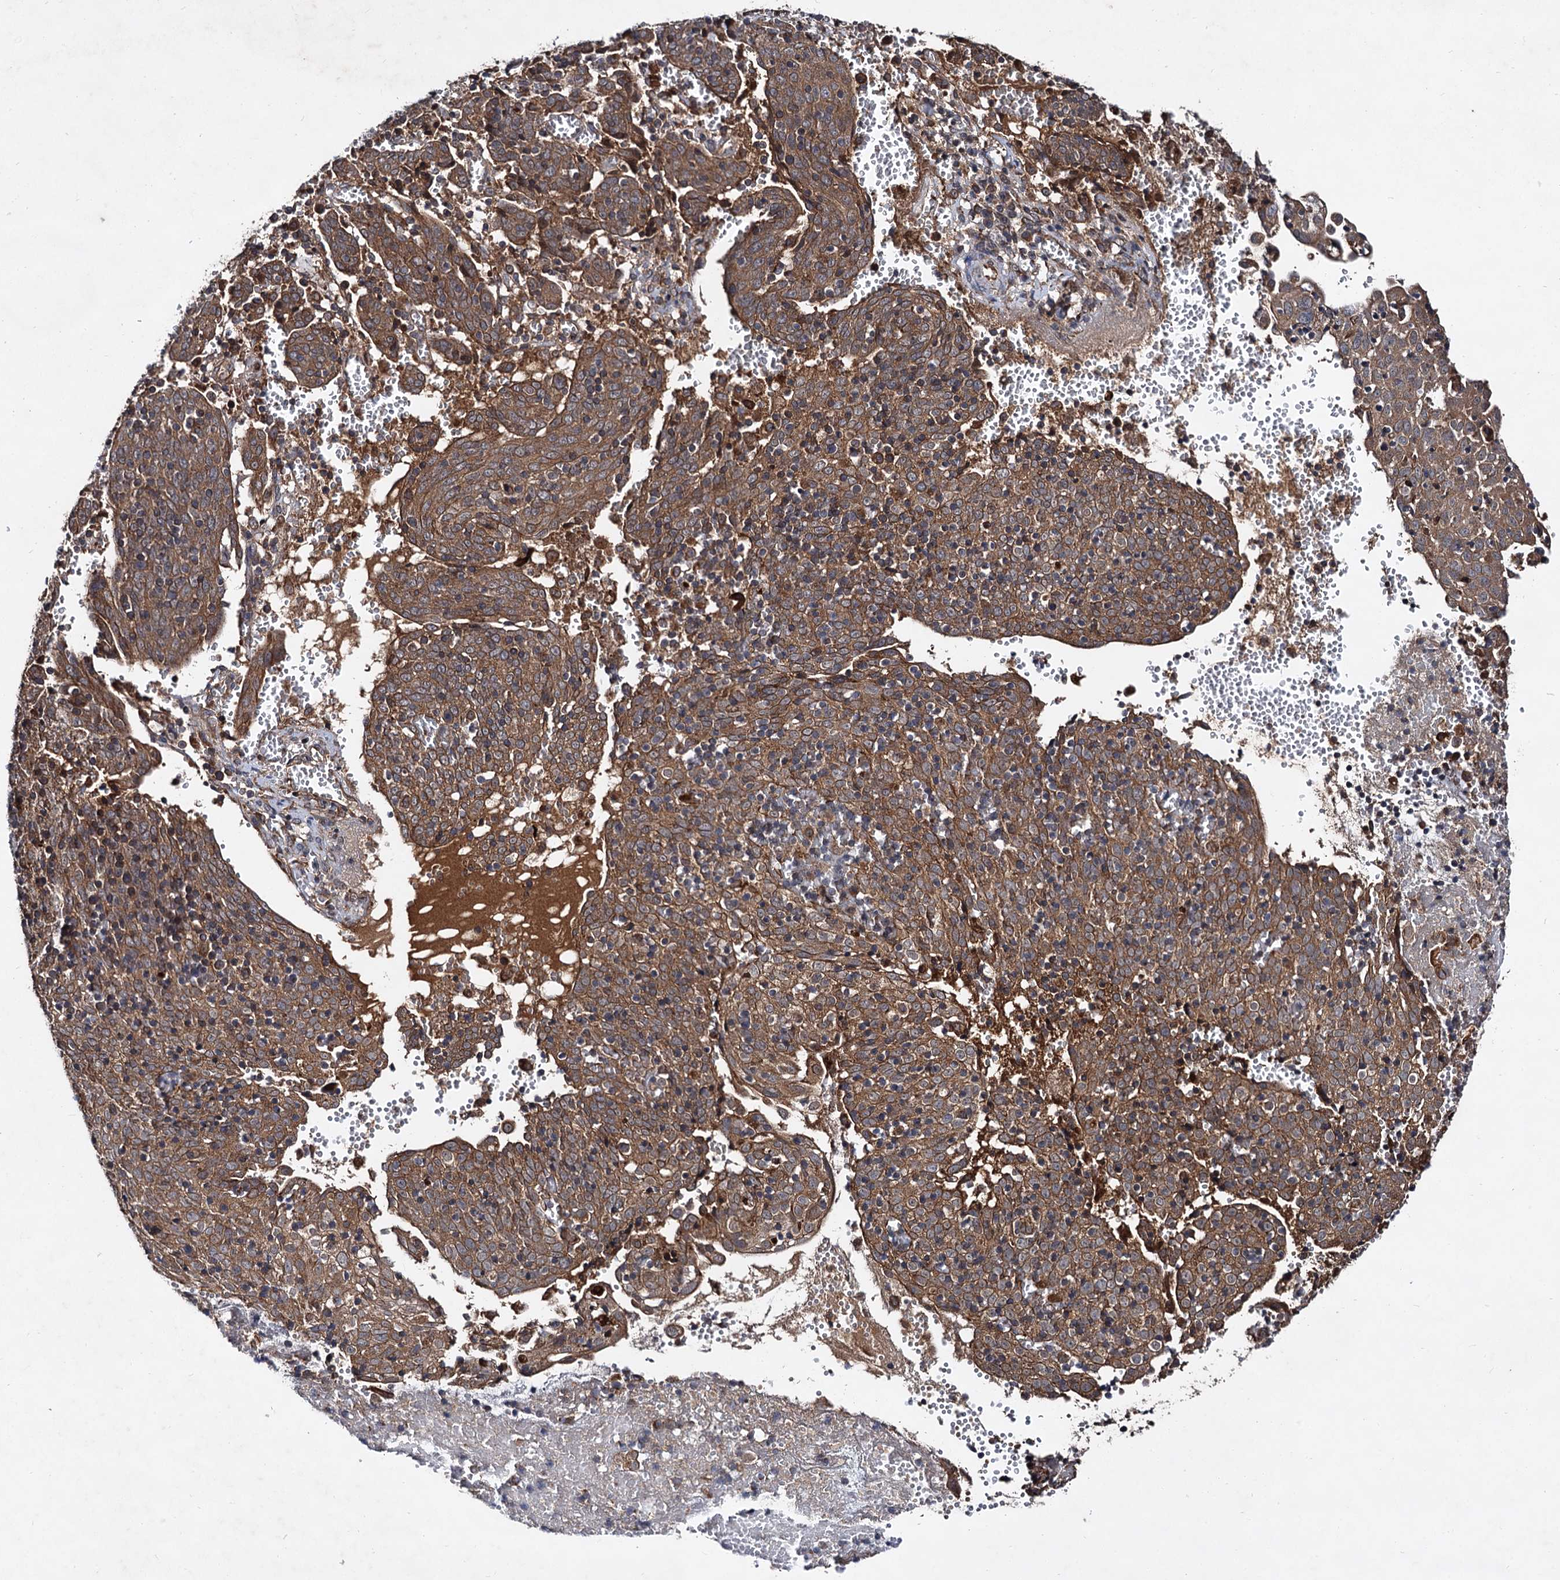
{"staining": {"intensity": "moderate", "quantity": ">75%", "location": "cytoplasmic/membranous"}, "tissue": "cervical cancer", "cell_type": "Tumor cells", "image_type": "cancer", "snomed": [{"axis": "morphology", "description": "Squamous cell carcinoma, NOS"}, {"axis": "topography", "description": "Cervix"}], "caption": "Cervical cancer tissue exhibits moderate cytoplasmic/membranous positivity in approximately >75% of tumor cells, visualized by immunohistochemistry.", "gene": "TEX9", "patient": {"sex": "female", "age": 67}}